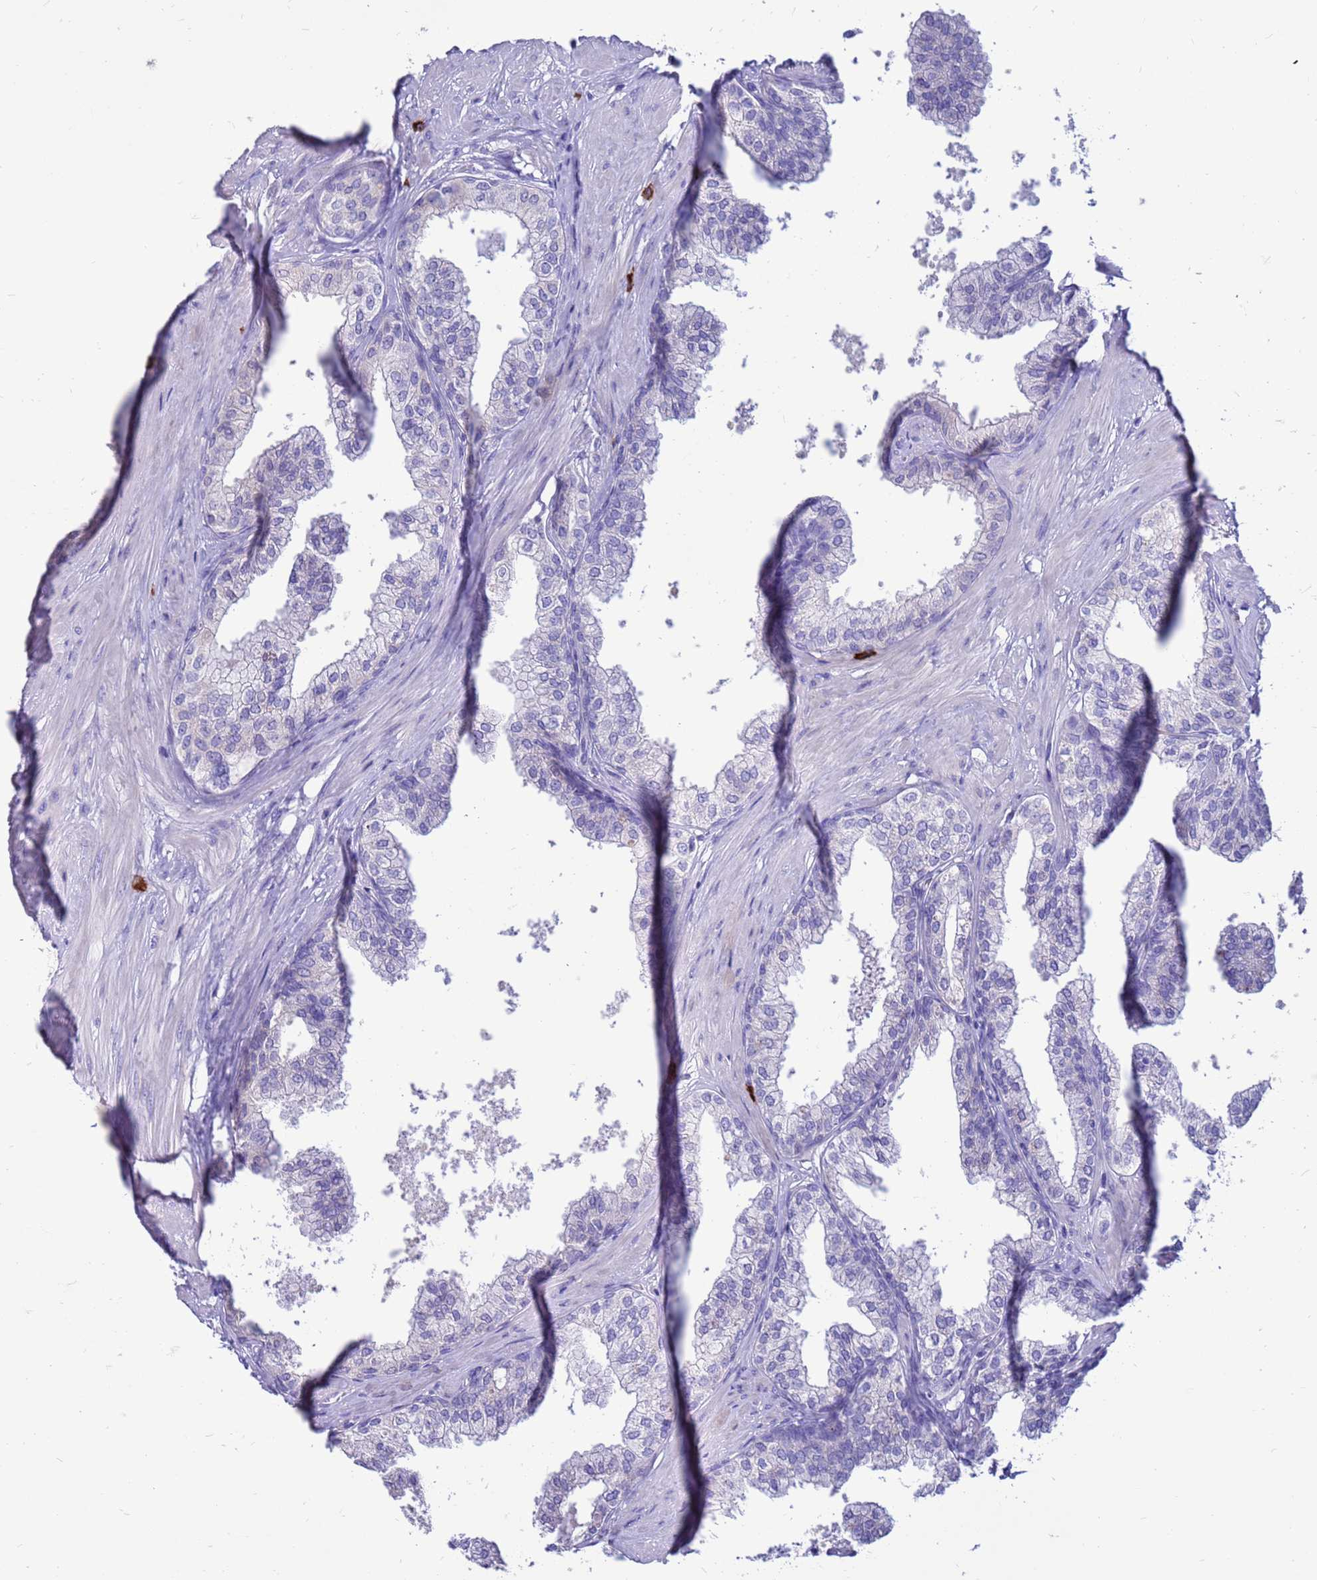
{"staining": {"intensity": "negative", "quantity": "none", "location": "none"}, "tissue": "prostate", "cell_type": "Glandular cells", "image_type": "normal", "snomed": [{"axis": "morphology", "description": "Normal tissue, NOS"}, {"axis": "topography", "description": "Prostate"}], "caption": "Glandular cells are negative for protein expression in unremarkable human prostate. (Brightfield microscopy of DAB (3,3'-diaminobenzidine) IHC at high magnification).", "gene": "PDE10A", "patient": {"sex": "male", "age": 60}}